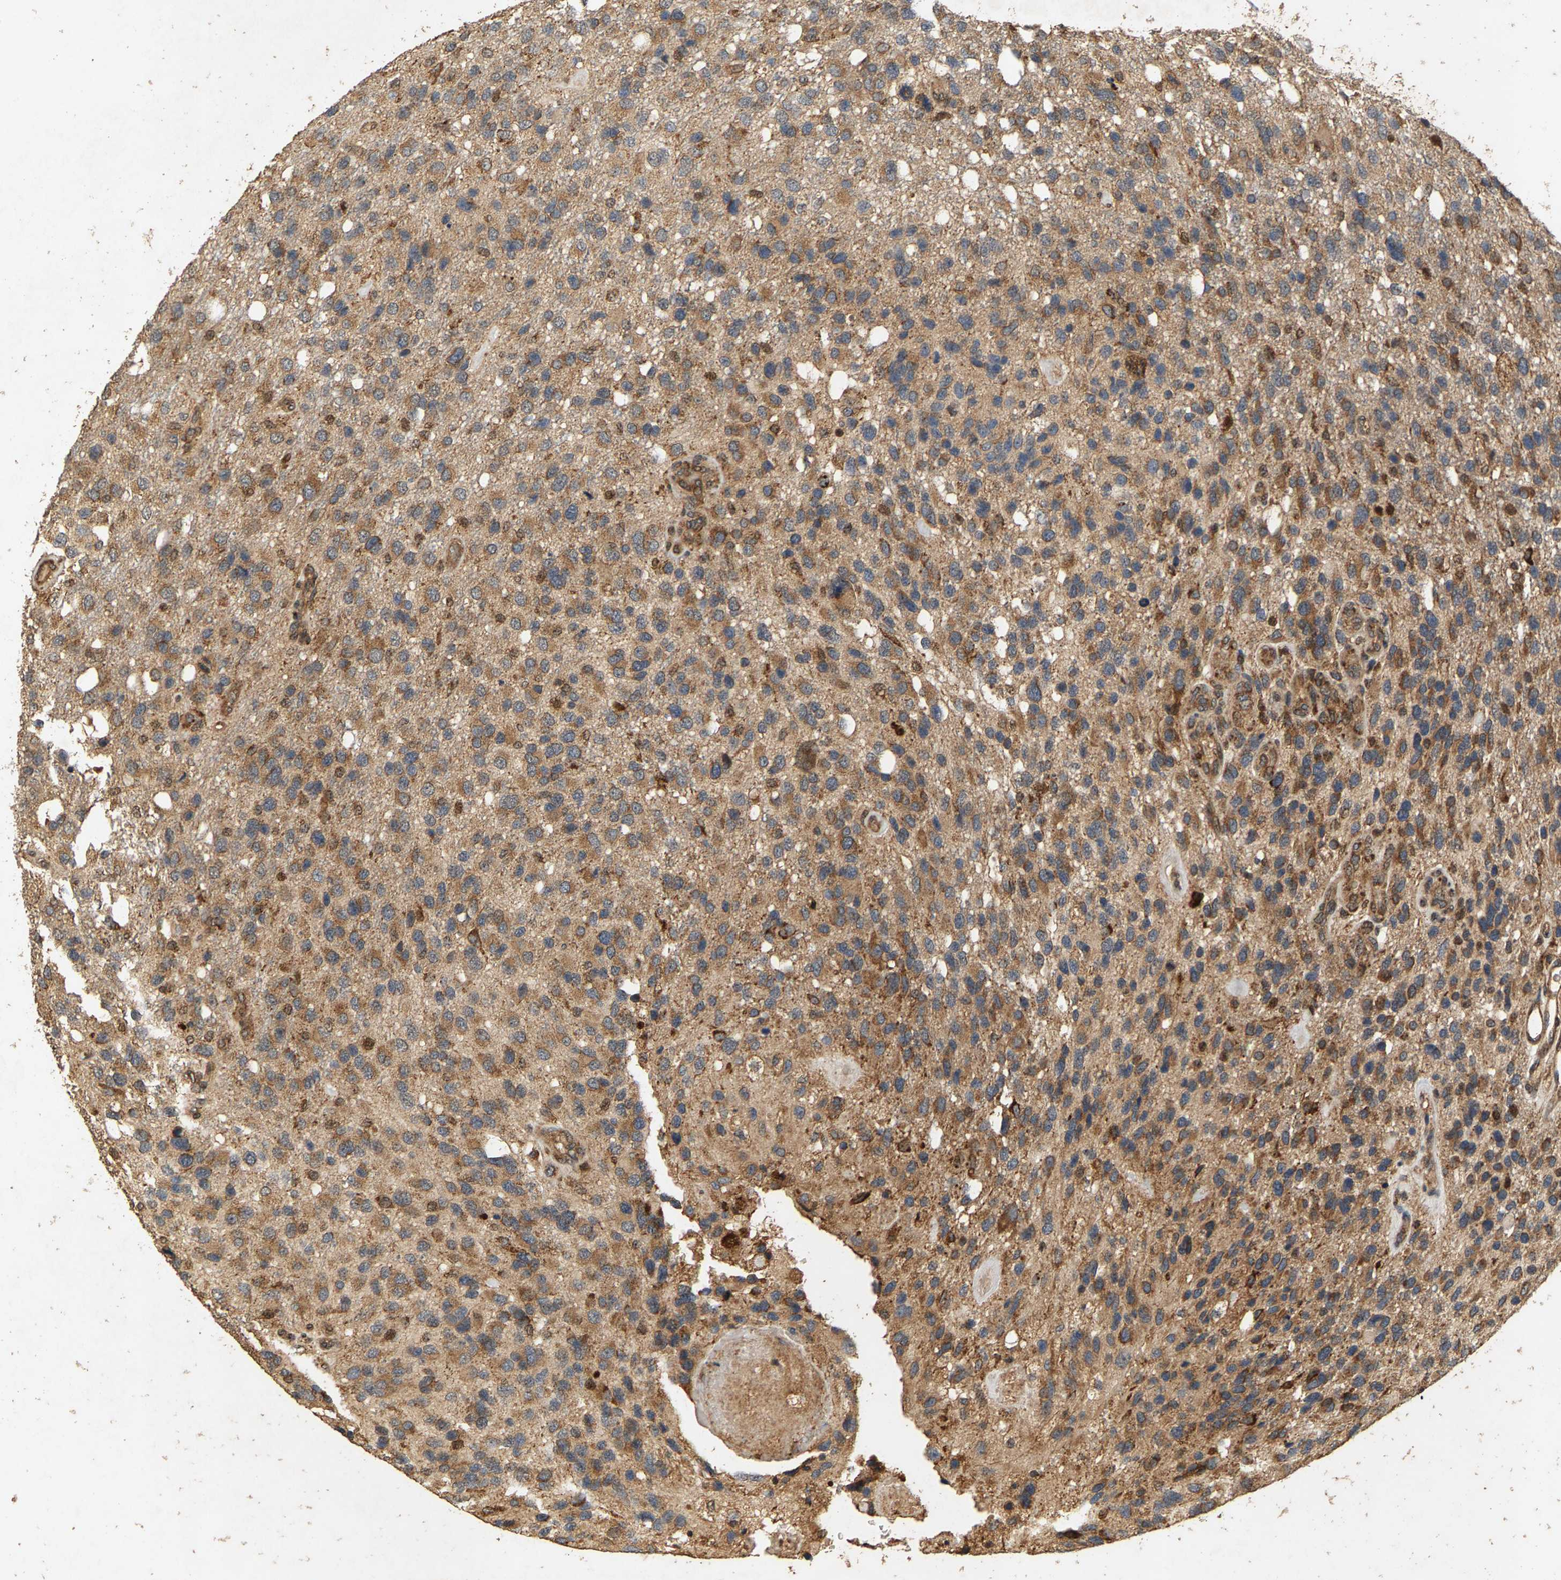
{"staining": {"intensity": "weak", "quantity": ">75%", "location": "cytoplasmic/membranous"}, "tissue": "glioma", "cell_type": "Tumor cells", "image_type": "cancer", "snomed": [{"axis": "morphology", "description": "Glioma, malignant, High grade"}, {"axis": "topography", "description": "Brain"}], "caption": "Immunohistochemical staining of human glioma reveals low levels of weak cytoplasmic/membranous staining in approximately >75% of tumor cells.", "gene": "CIDEC", "patient": {"sex": "female", "age": 58}}